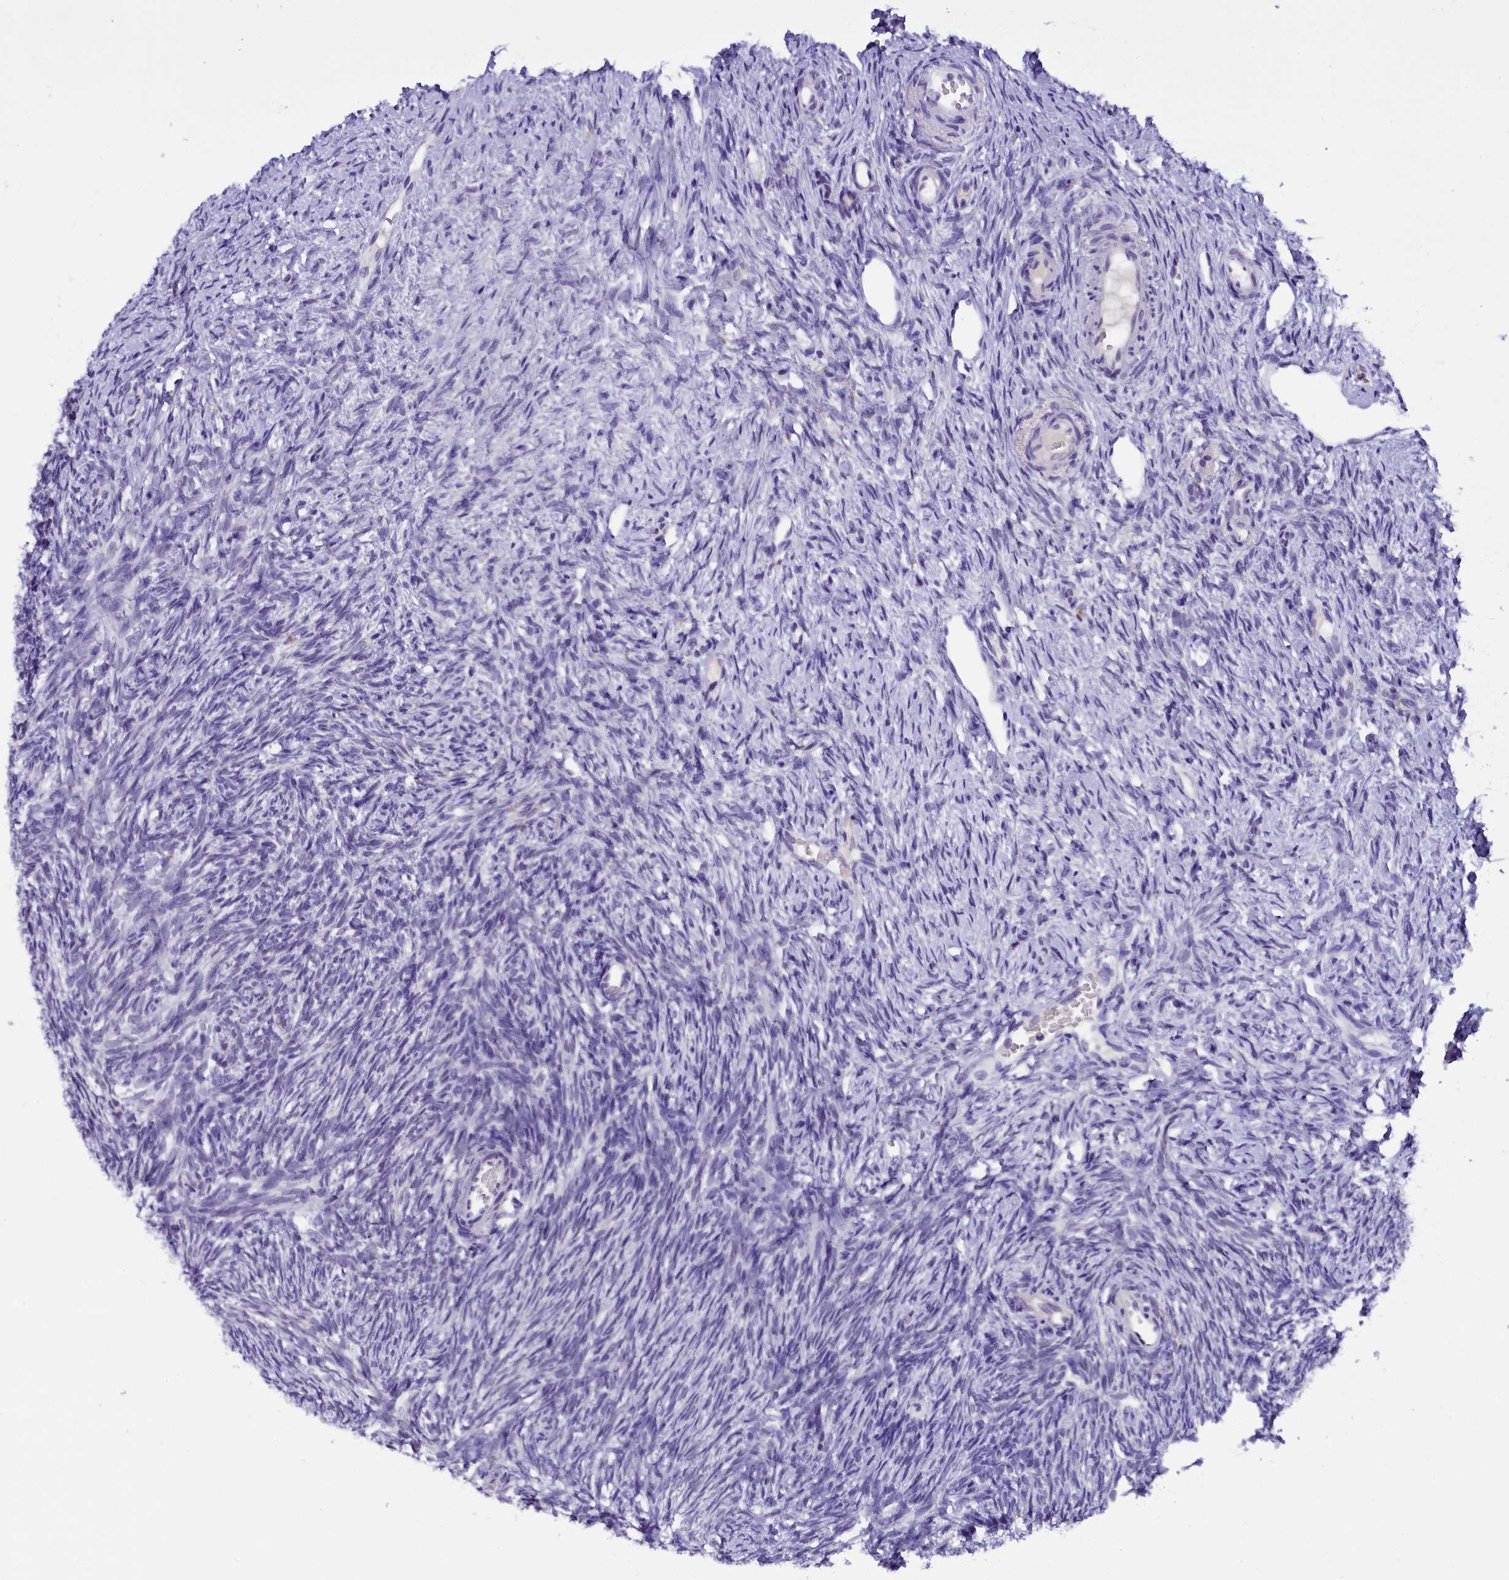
{"staining": {"intensity": "negative", "quantity": "none", "location": "none"}, "tissue": "ovary", "cell_type": "Ovarian stroma cells", "image_type": "normal", "snomed": [{"axis": "morphology", "description": "Normal tissue, NOS"}, {"axis": "topography", "description": "Ovary"}], "caption": "The image exhibits no staining of ovarian stroma cells in unremarkable ovary. The staining is performed using DAB (3,3'-diaminobenzidine) brown chromogen with nuclei counter-stained in using hematoxylin.", "gene": "IQCN", "patient": {"sex": "female", "age": 51}}